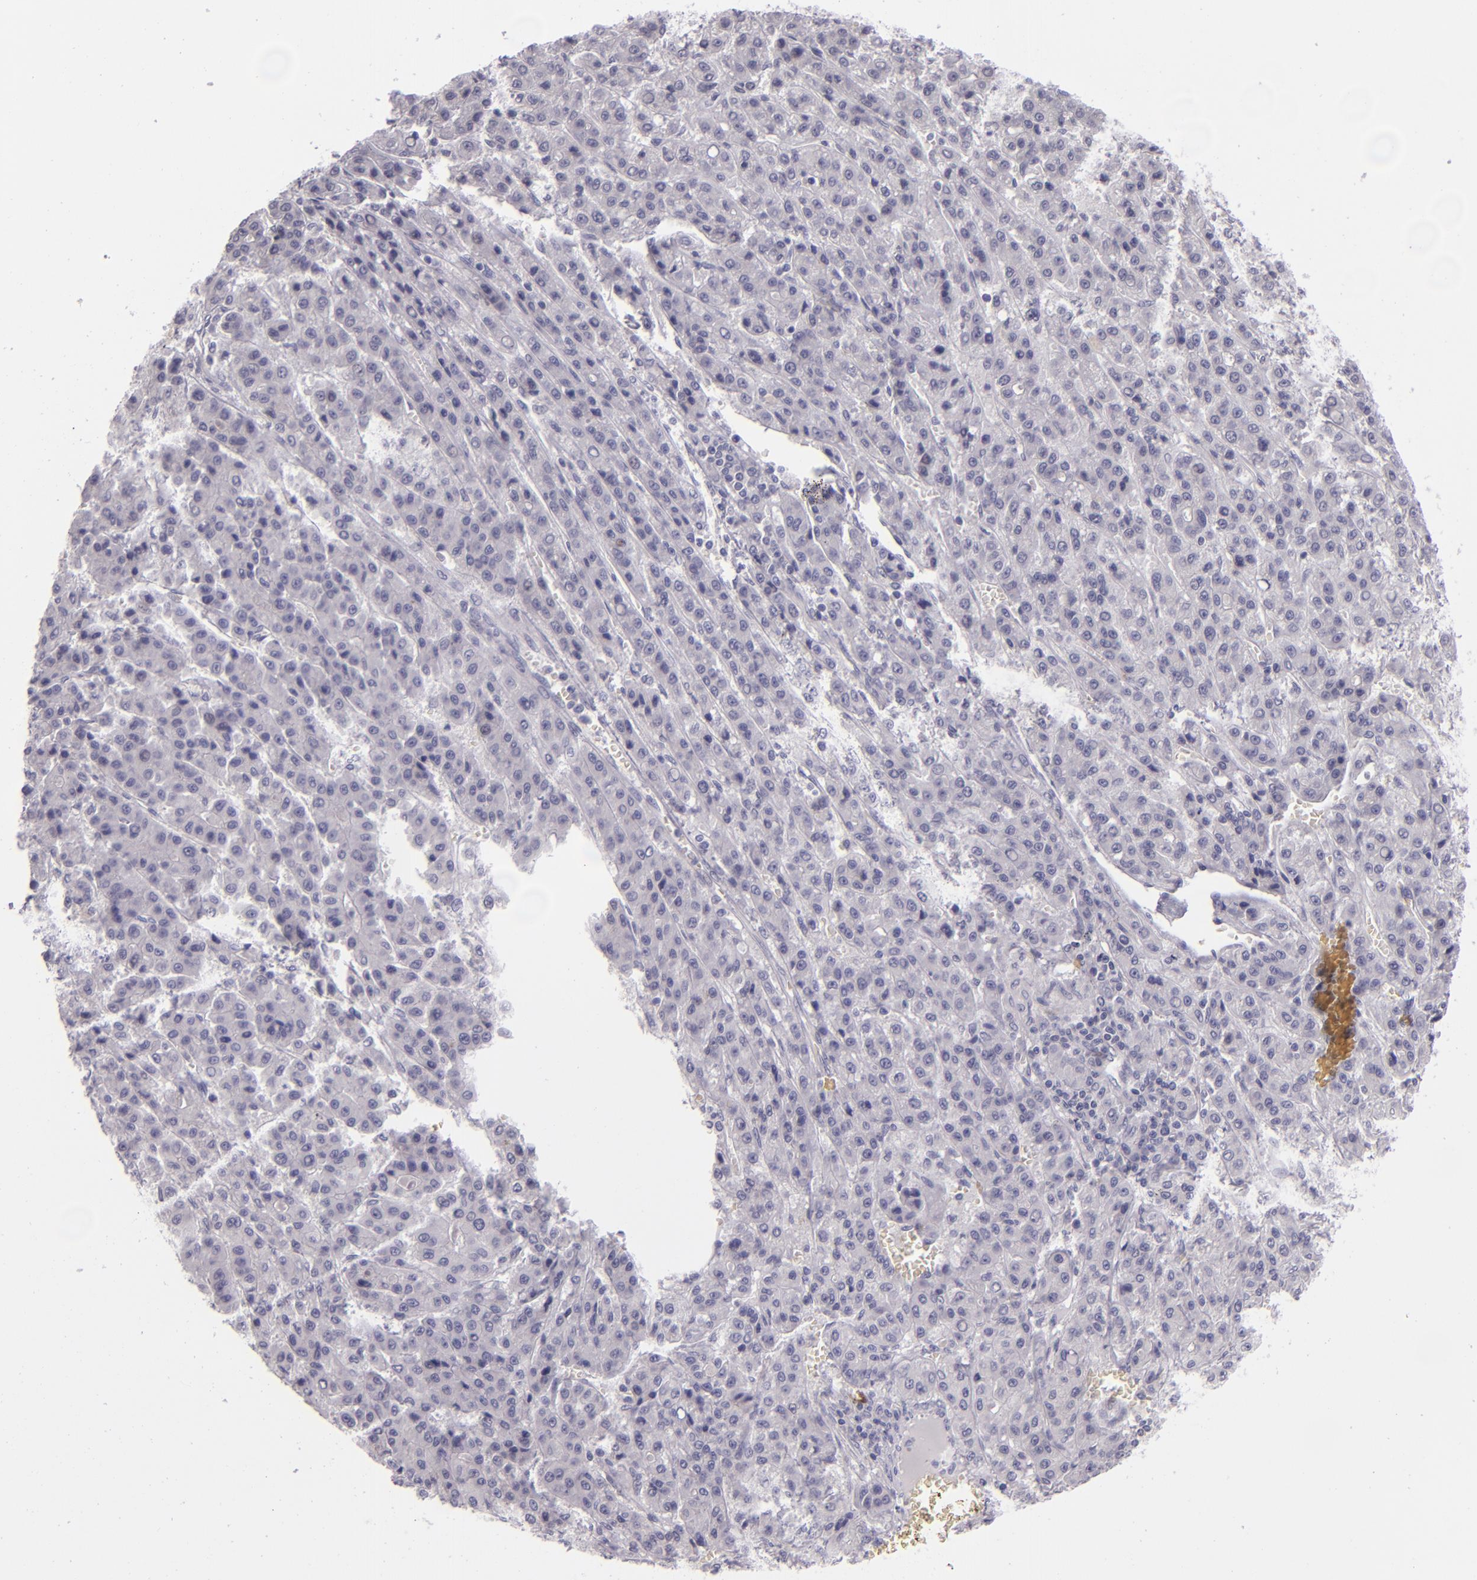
{"staining": {"intensity": "negative", "quantity": "none", "location": "none"}, "tissue": "liver cancer", "cell_type": "Tumor cells", "image_type": "cancer", "snomed": [{"axis": "morphology", "description": "Carcinoma, Hepatocellular, NOS"}, {"axis": "topography", "description": "Liver"}], "caption": "A high-resolution image shows immunohistochemistry staining of liver cancer, which demonstrates no significant positivity in tumor cells.", "gene": "SNCB", "patient": {"sex": "male", "age": 70}}